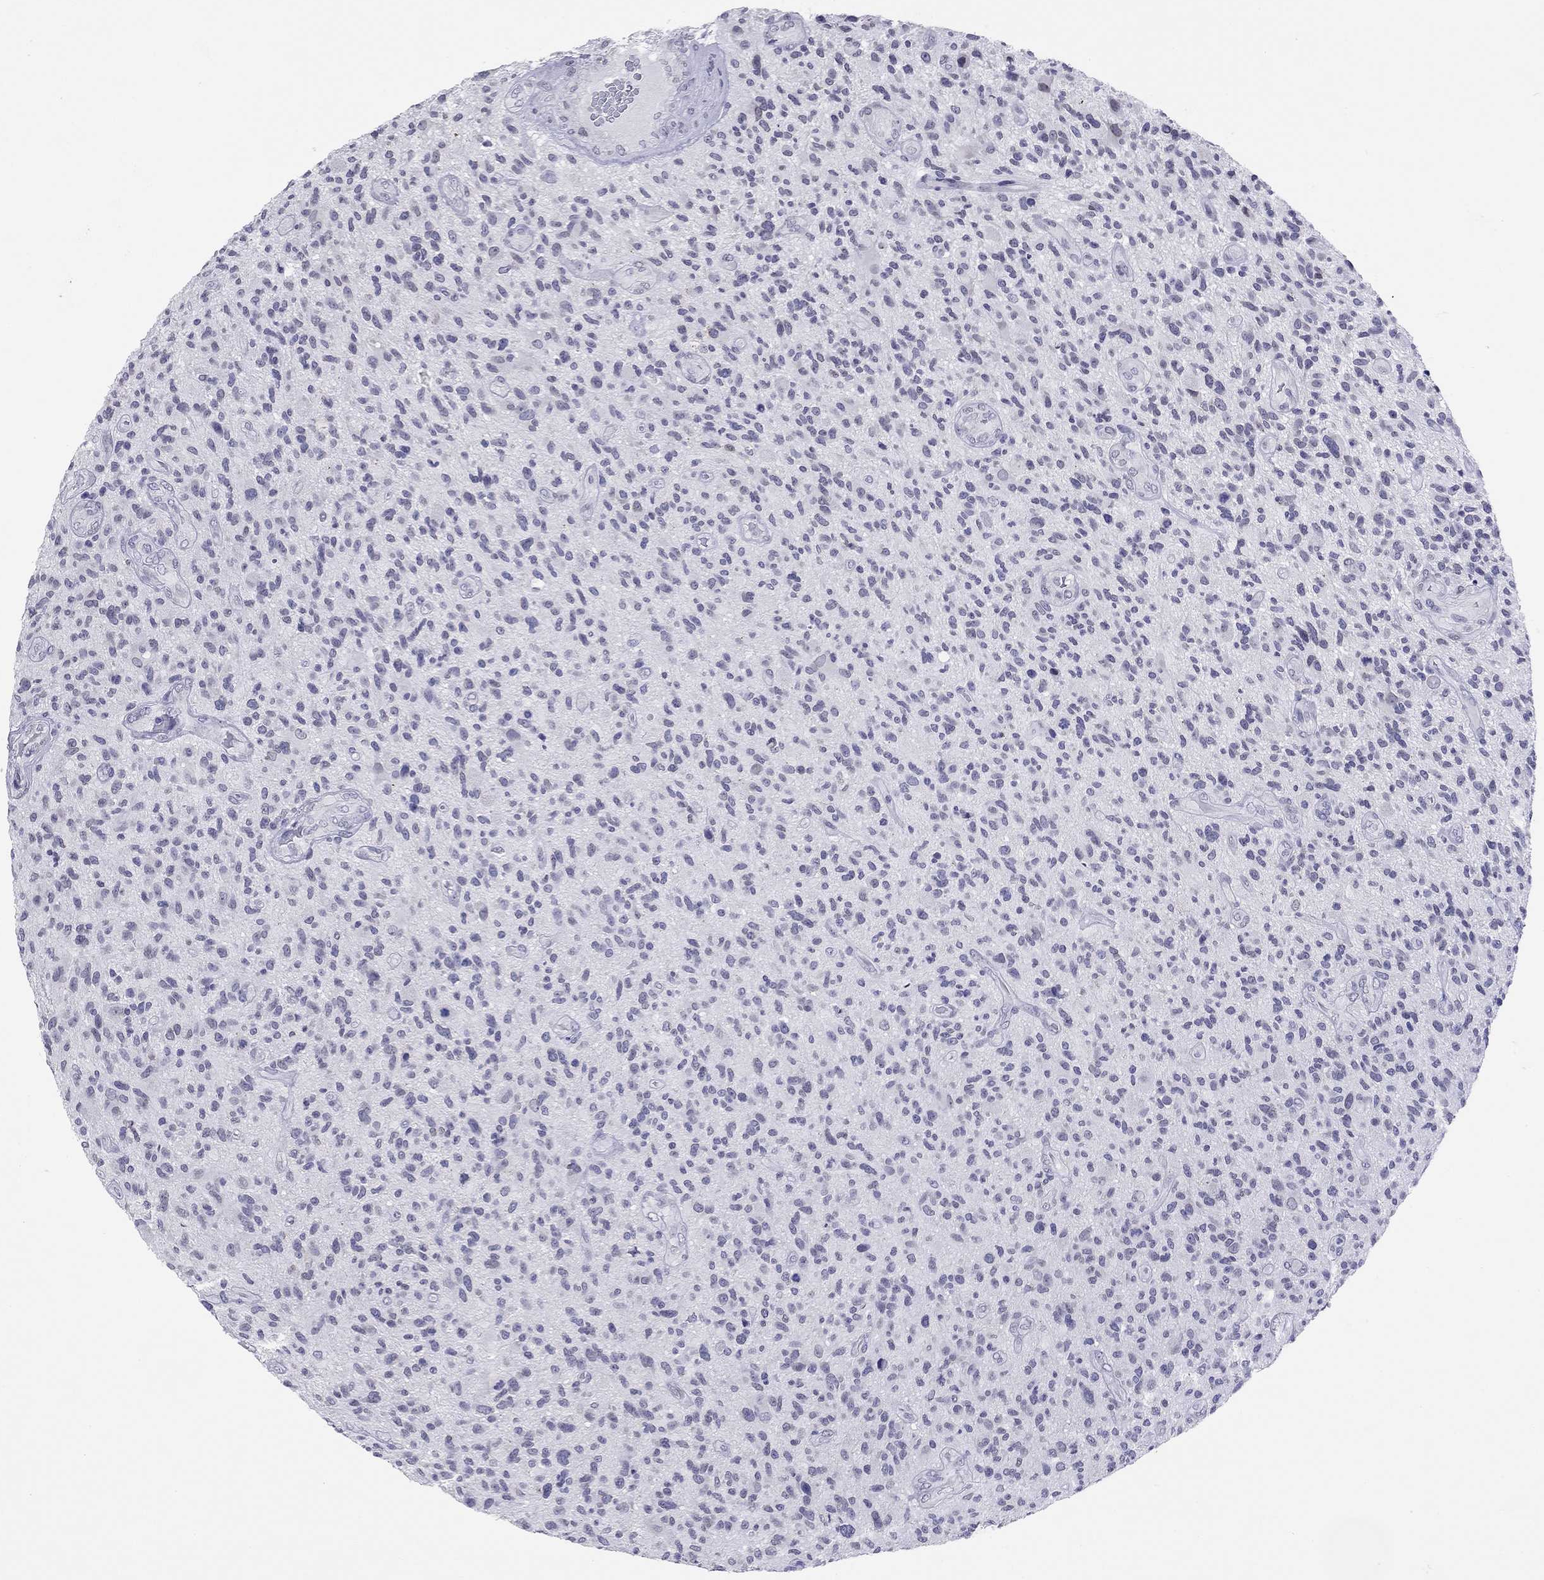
{"staining": {"intensity": "negative", "quantity": "none", "location": "none"}, "tissue": "glioma", "cell_type": "Tumor cells", "image_type": "cancer", "snomed": [{"axis": "morphology", "description": "Glioma, malignant, High grade"}, {"axis": "topography", "description": "Brain"}], "caption": "A photomicrograph of human malignant glioma (high-grade) is negative for staining in tumor cells.", "gene": "ARMC12", "patient": {"sex": "male", "age": 47}}